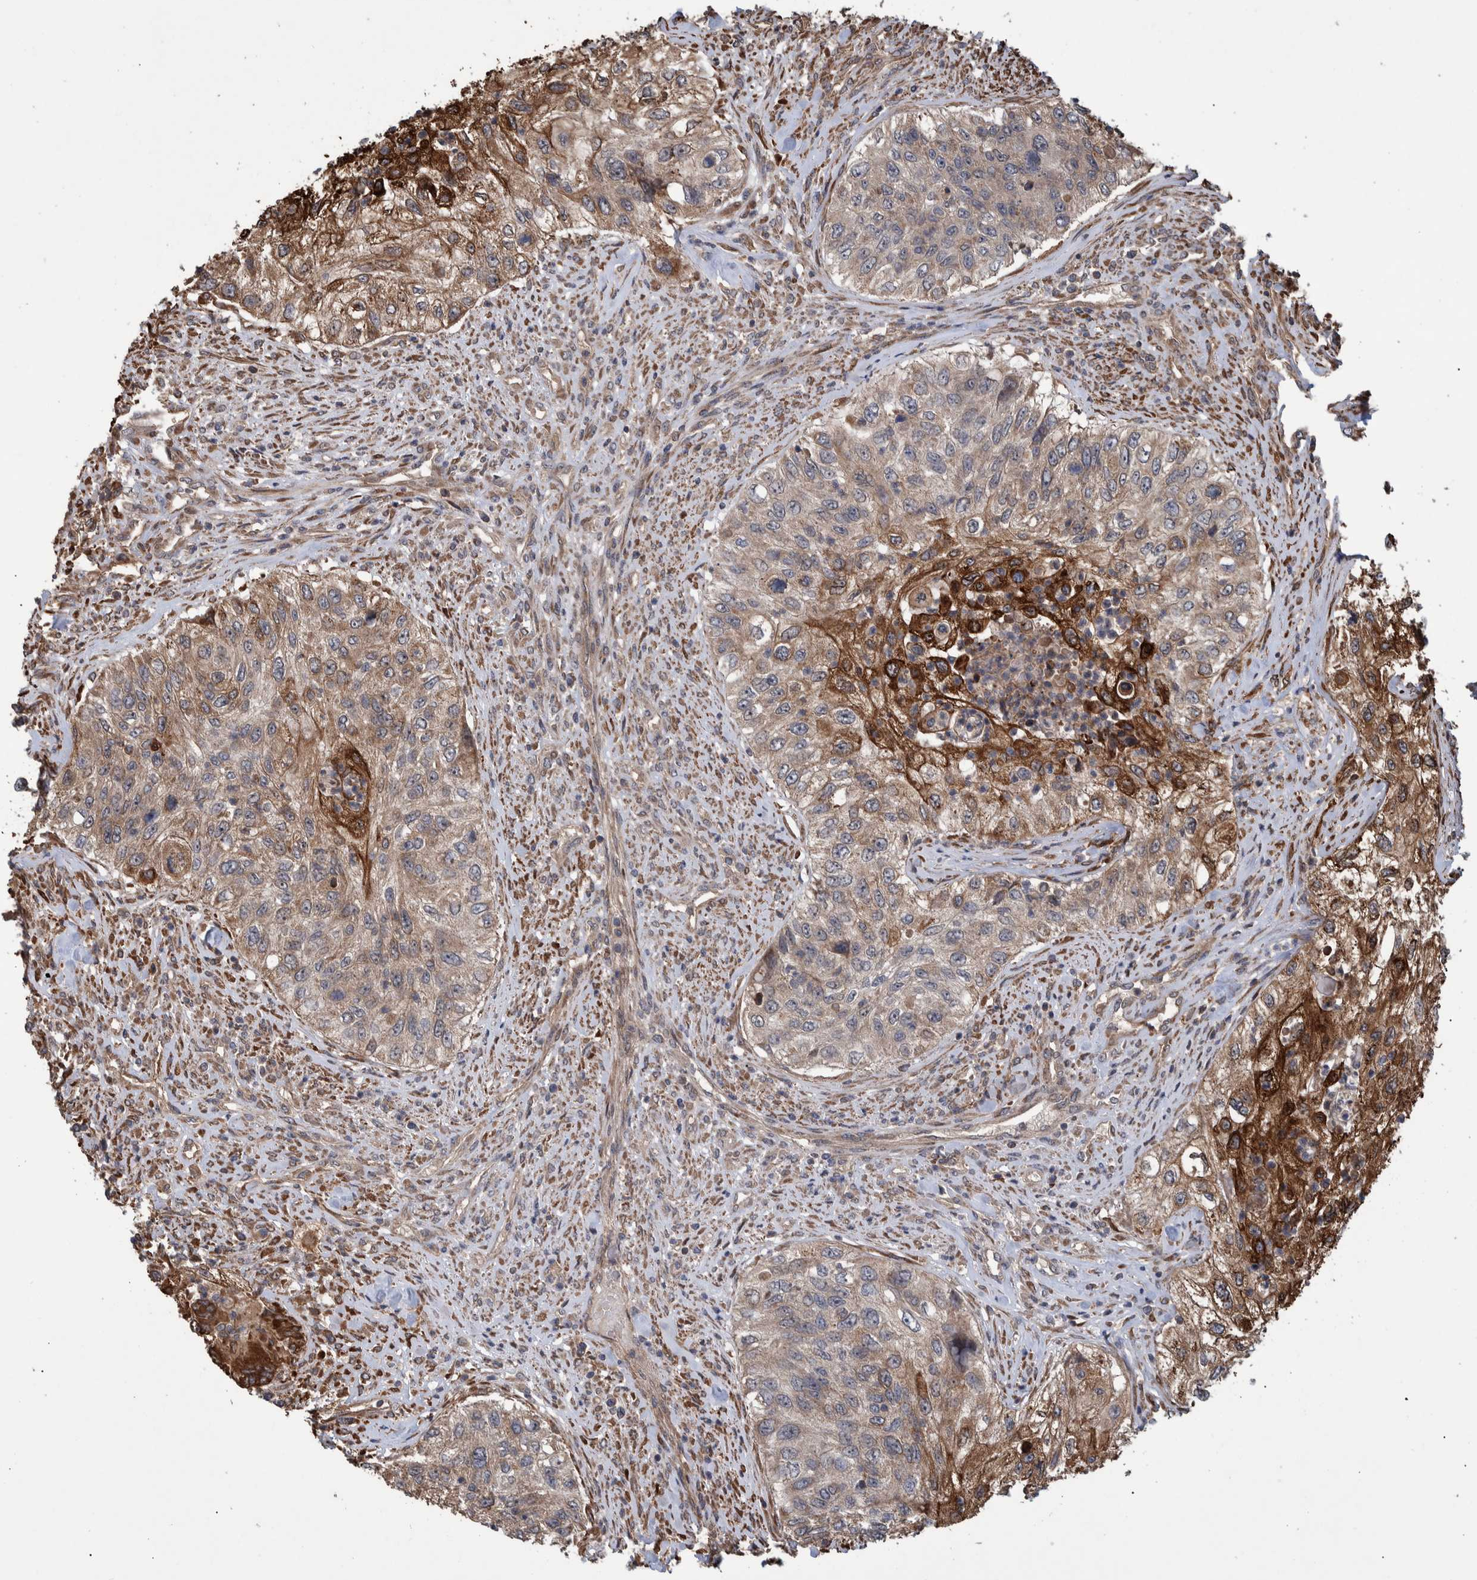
{"staining": {"intensity": "strong", "quantity": "<25%", "location": "cytoplasmic/membranous"}, "tissue": "urothelial cancer", "cell_type": "Tumor cells", "image_type": "cancer", "snomed": [{"axis": "morphology", "description": "Urothelial carcinoma, High grade"}, {"axis": "topography", "description": "Urinary bladder"}], "caption": "There is medium levels of strong cytoplasmic/membranous staining in tumor cells of urothelial cancer, as demonstrated by immunohistochemical staining (brown color).", "gene": "B3GNTL1", "patient": {"sex": "female", "age": 60}}